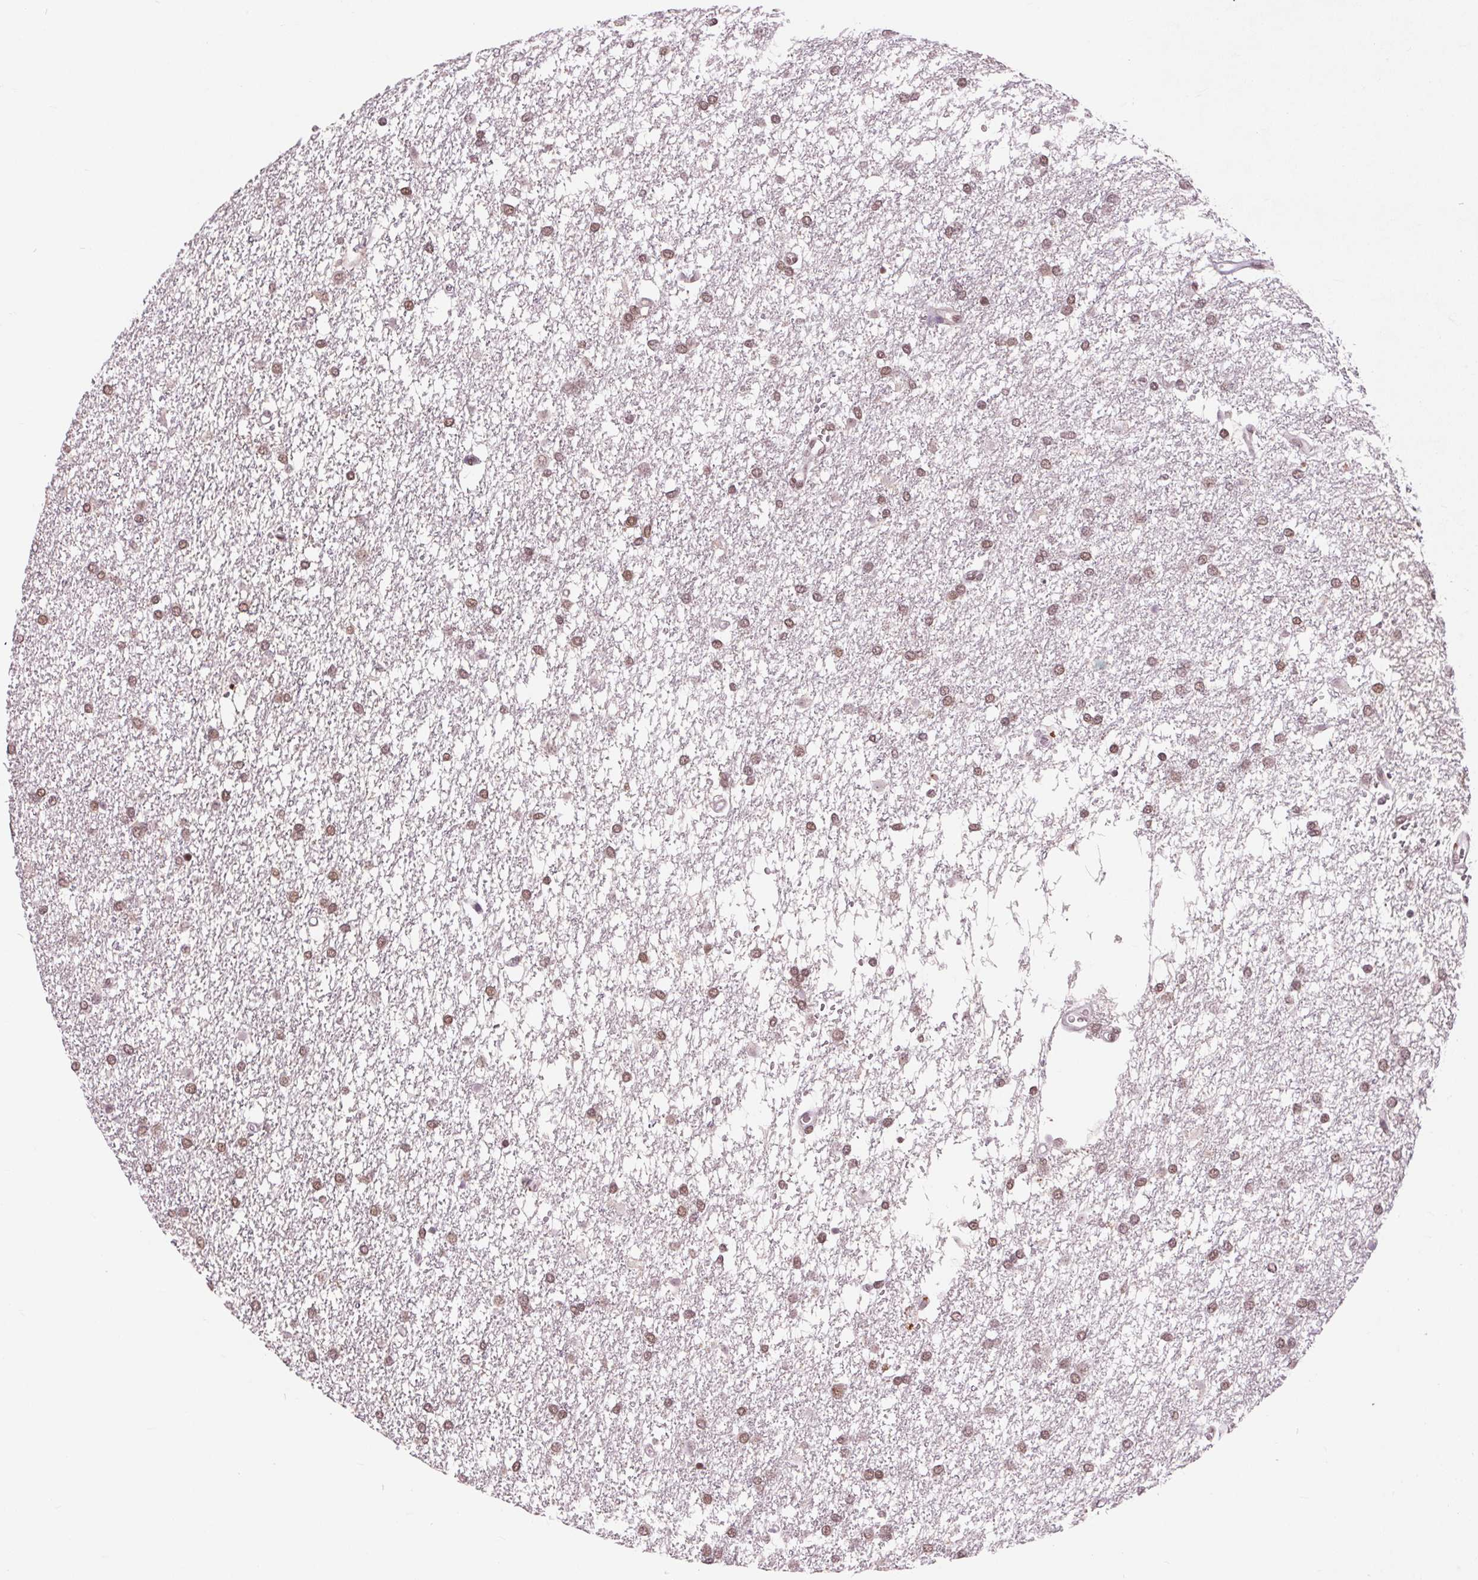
{"staining": {"intensity": "moderate", "quantity": ">75%", "location": "nuclear"}, "tissue": "glioma", "cell_type": "Tumor cells", "image_type": "cancer", "snomed": [{"axis": "morphology", "description": "Glioma, malignant, High grade"}, {"axis": "topography", "description": "Brain"}], "caption": "DAB immunohistochemical staining of malignant glioma (high-grade) reveals moderate nuclear protein positivity in about >75% of tumor cells. The protein is stained brown, and the nuclei are stained in blue (DAB IHC with brightfield microscopy, high magnification).", "gene": "CD2BP2", "patient": {"sex": "female", "age": 61}}